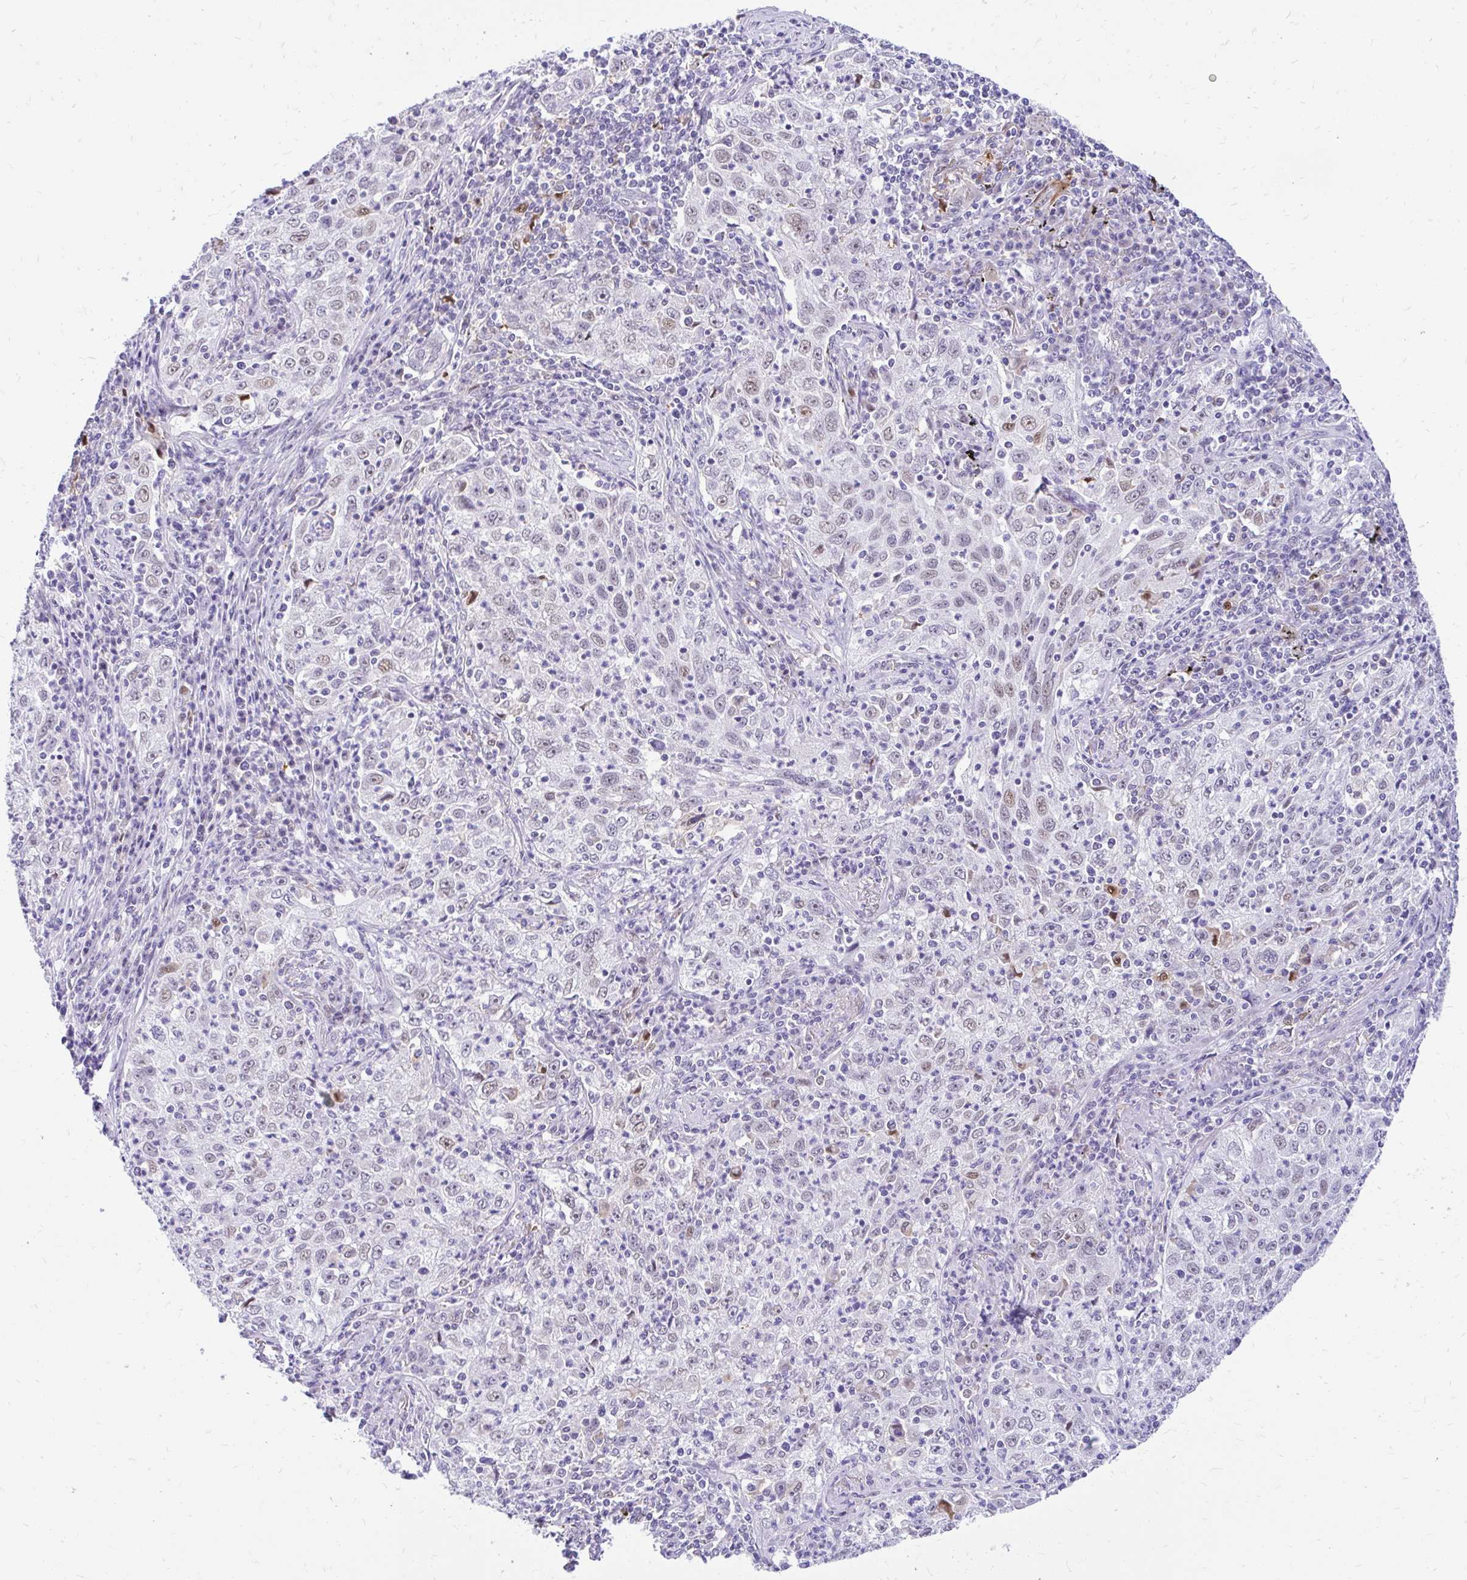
{"staining": {"intensity": "weak", "quantity": "<25%", "location": "nuclear"}, "tissue": "lung cancer", "cell_type": "Tumor cells", "image_type": "cancer", "snomed": [{"axis": "morphology", "description": "Squamous cell carcinoma, NOS"}, {"axis": "topography", "description": "Lung"}], "caption": "The immunohistochemistry image has no significant positivity in tumor cells of lung cancer (squamous cell carcinoma) tissue.", "gene": "GLB1L2", "patient": {"sex": "male", "age": 71}}